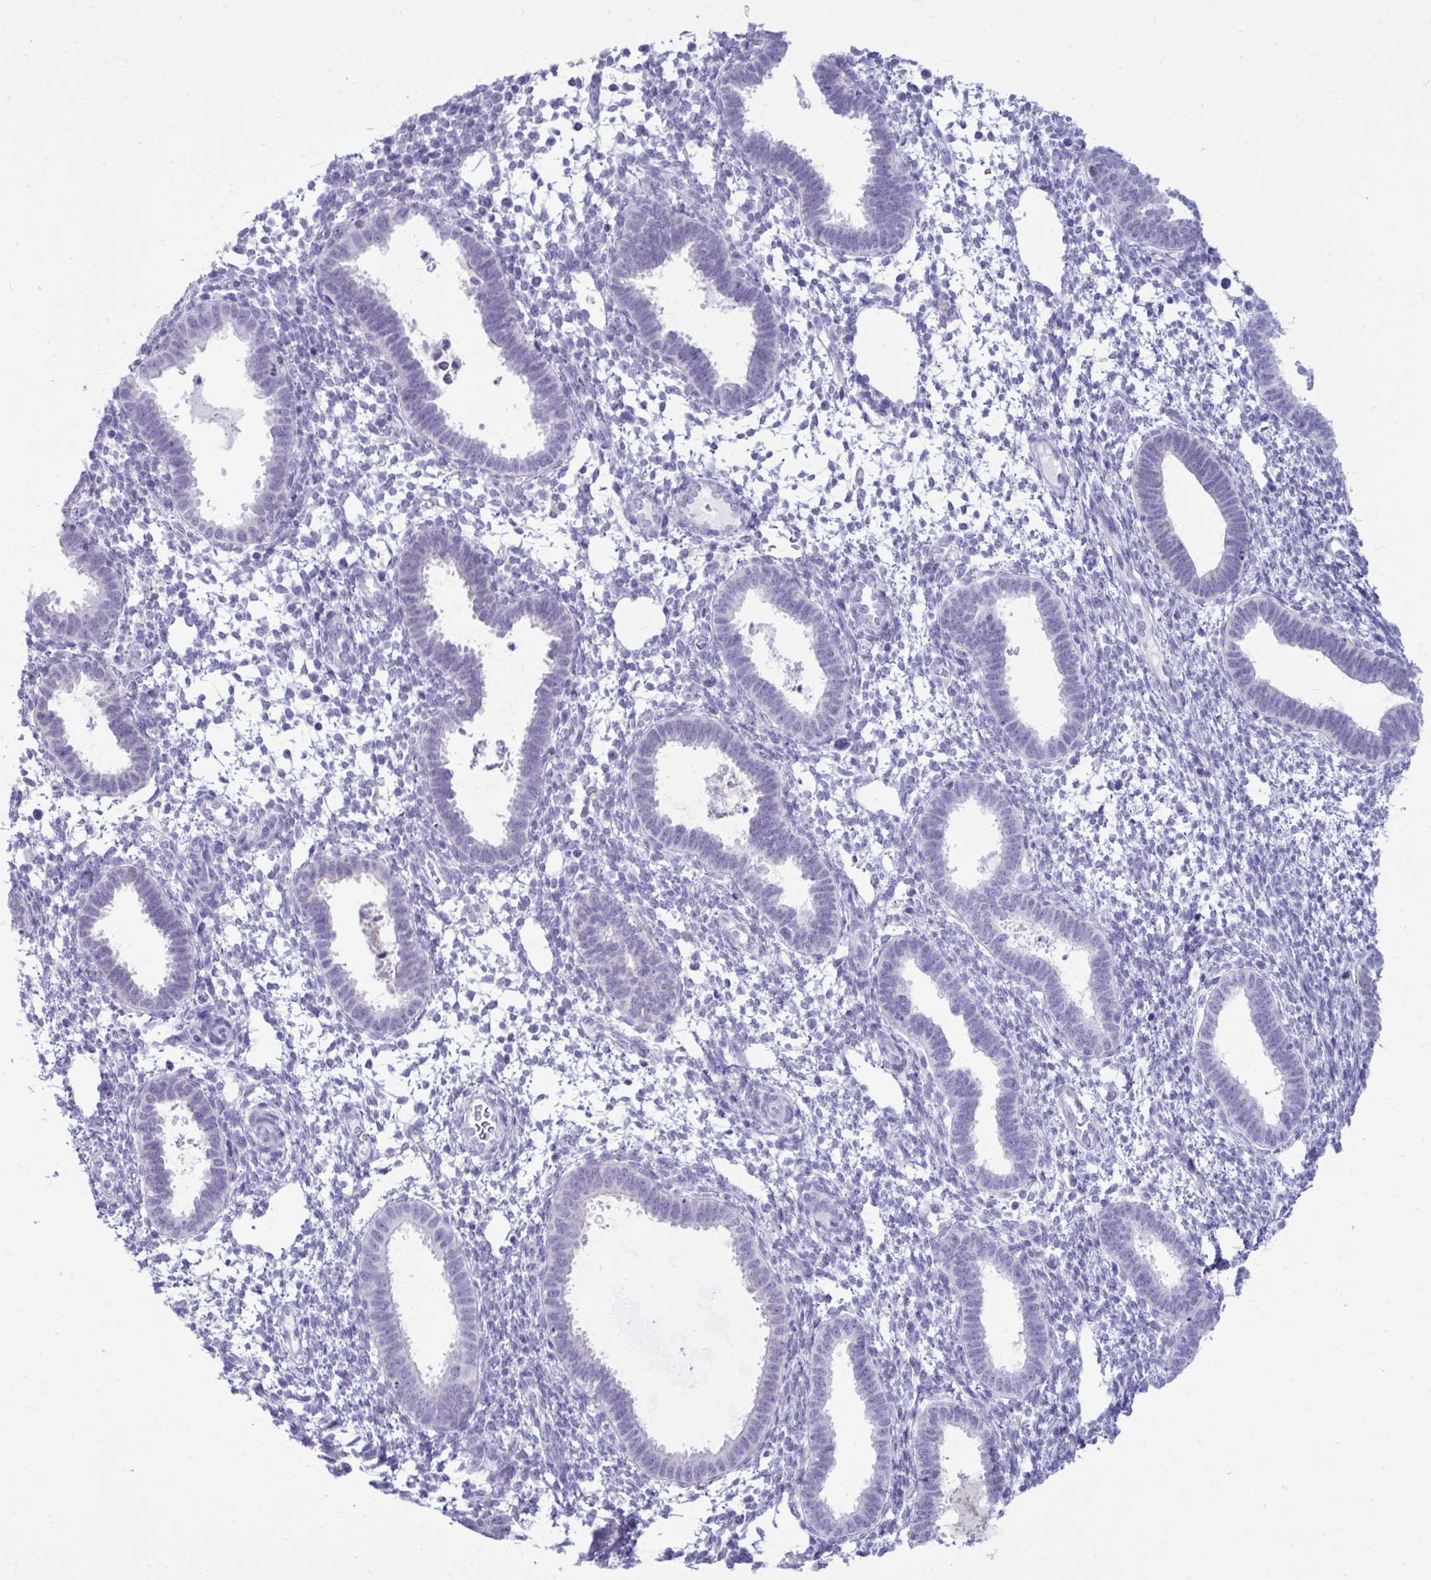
{"staining": {"intensity": "negative", "quantity": "none", "location": "none"}, "tissue": "endometrial cancer", "cell_type": "Tumor cells", "image_type": "cancer", "snomed": [{"axis": "morphology", "description": "Adenocarcinoma, NOS"}, {"axis": "topography", "description": "Uterus"}], "caption": "A histopathology image of human adenocarcinoma (endometrial) is negative for staining in tumor cells.", "gene": "ANKRD60", "patient": {"sex": "female", "age": 44}}